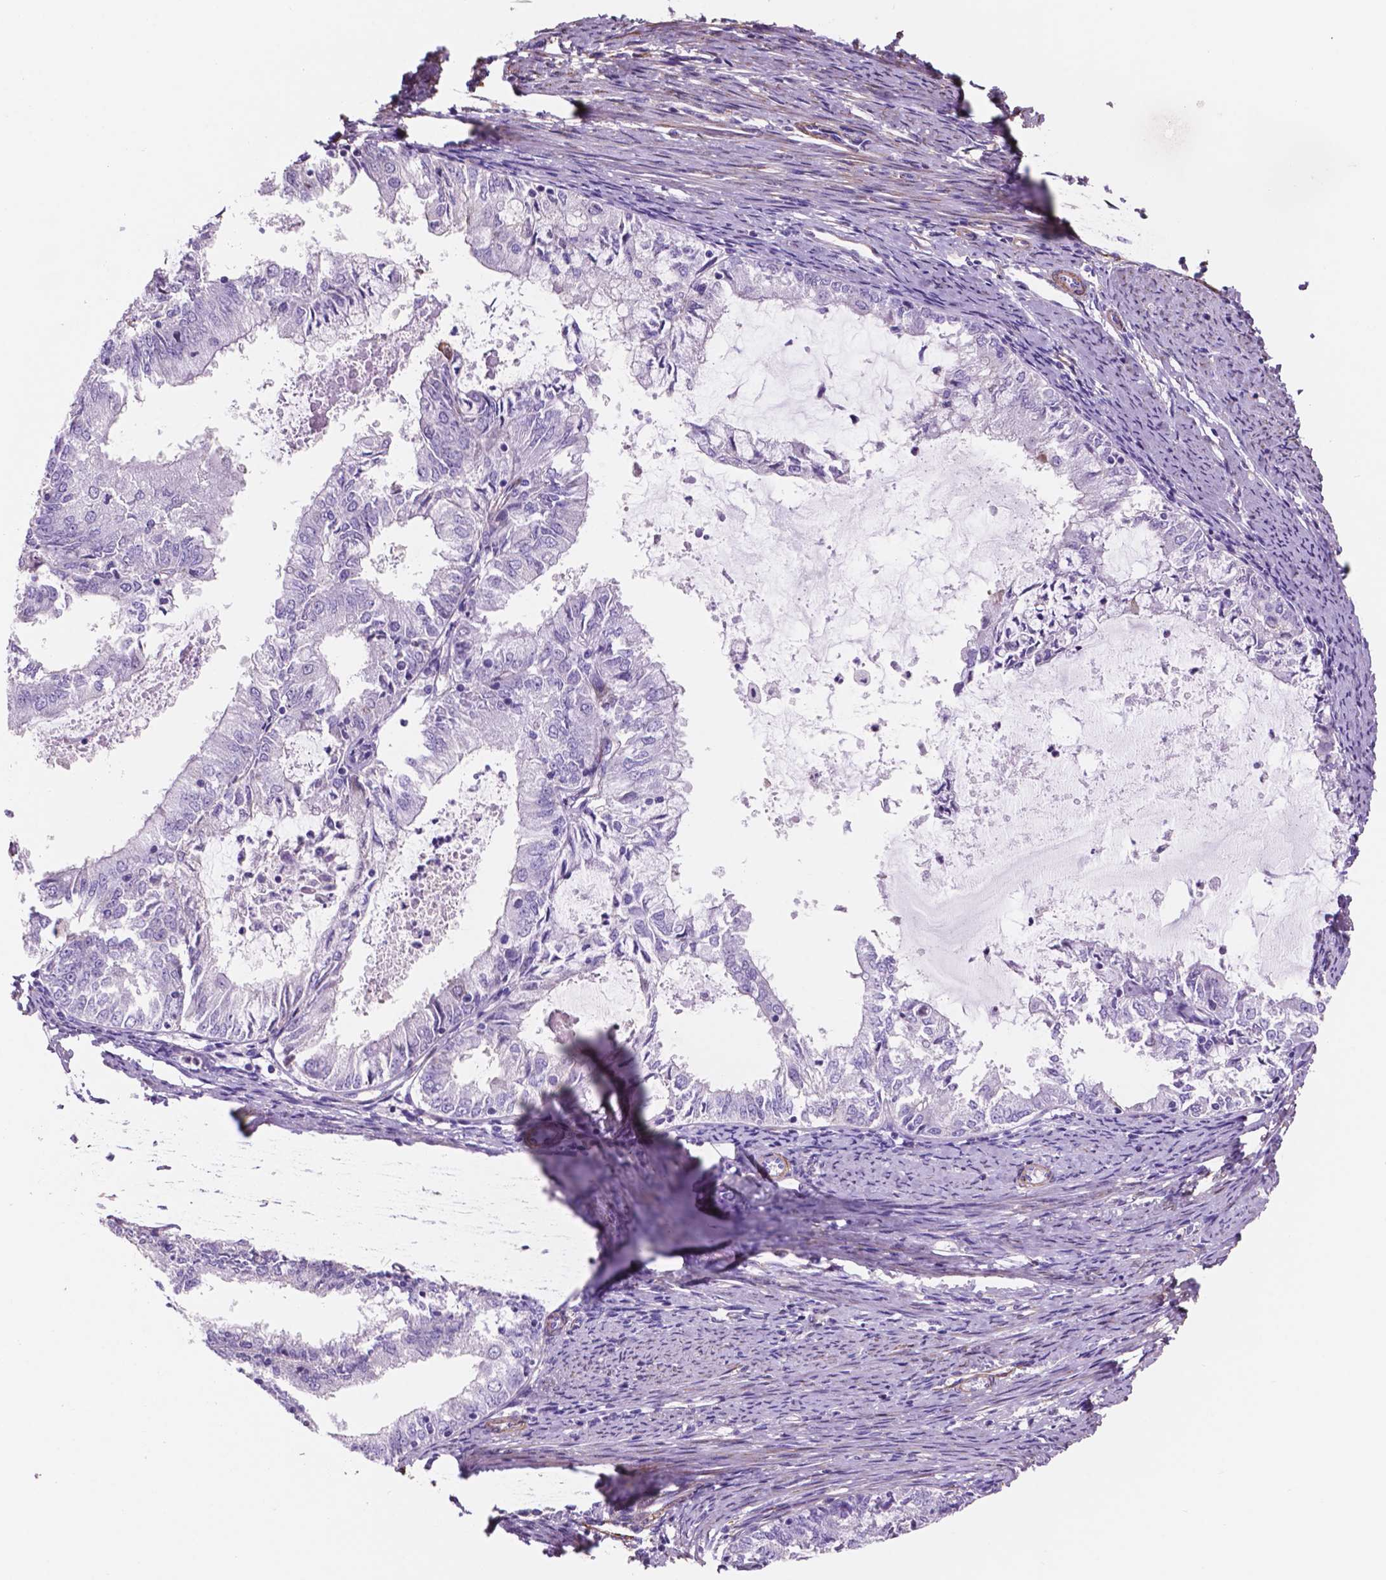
{"staining": {"intensity": "negative", "quantity": "none", "location": "none"}, "tissue": "endometrial cancer", "cell_type": "Tumor cells", "image_type": "cancer", "snomed": [{"axis": "morphology", "description": "Adenocarcinoma, NOS"}, {"axis": "topography", "description": "Endometrium"}], "caption": "Immunohistochemical staining of human adenocarcinoma (endometrial) reveals no significant expression in tumor cells.", "gene": "TOR2A", "patient": {"sex": "female", "age": 57}}